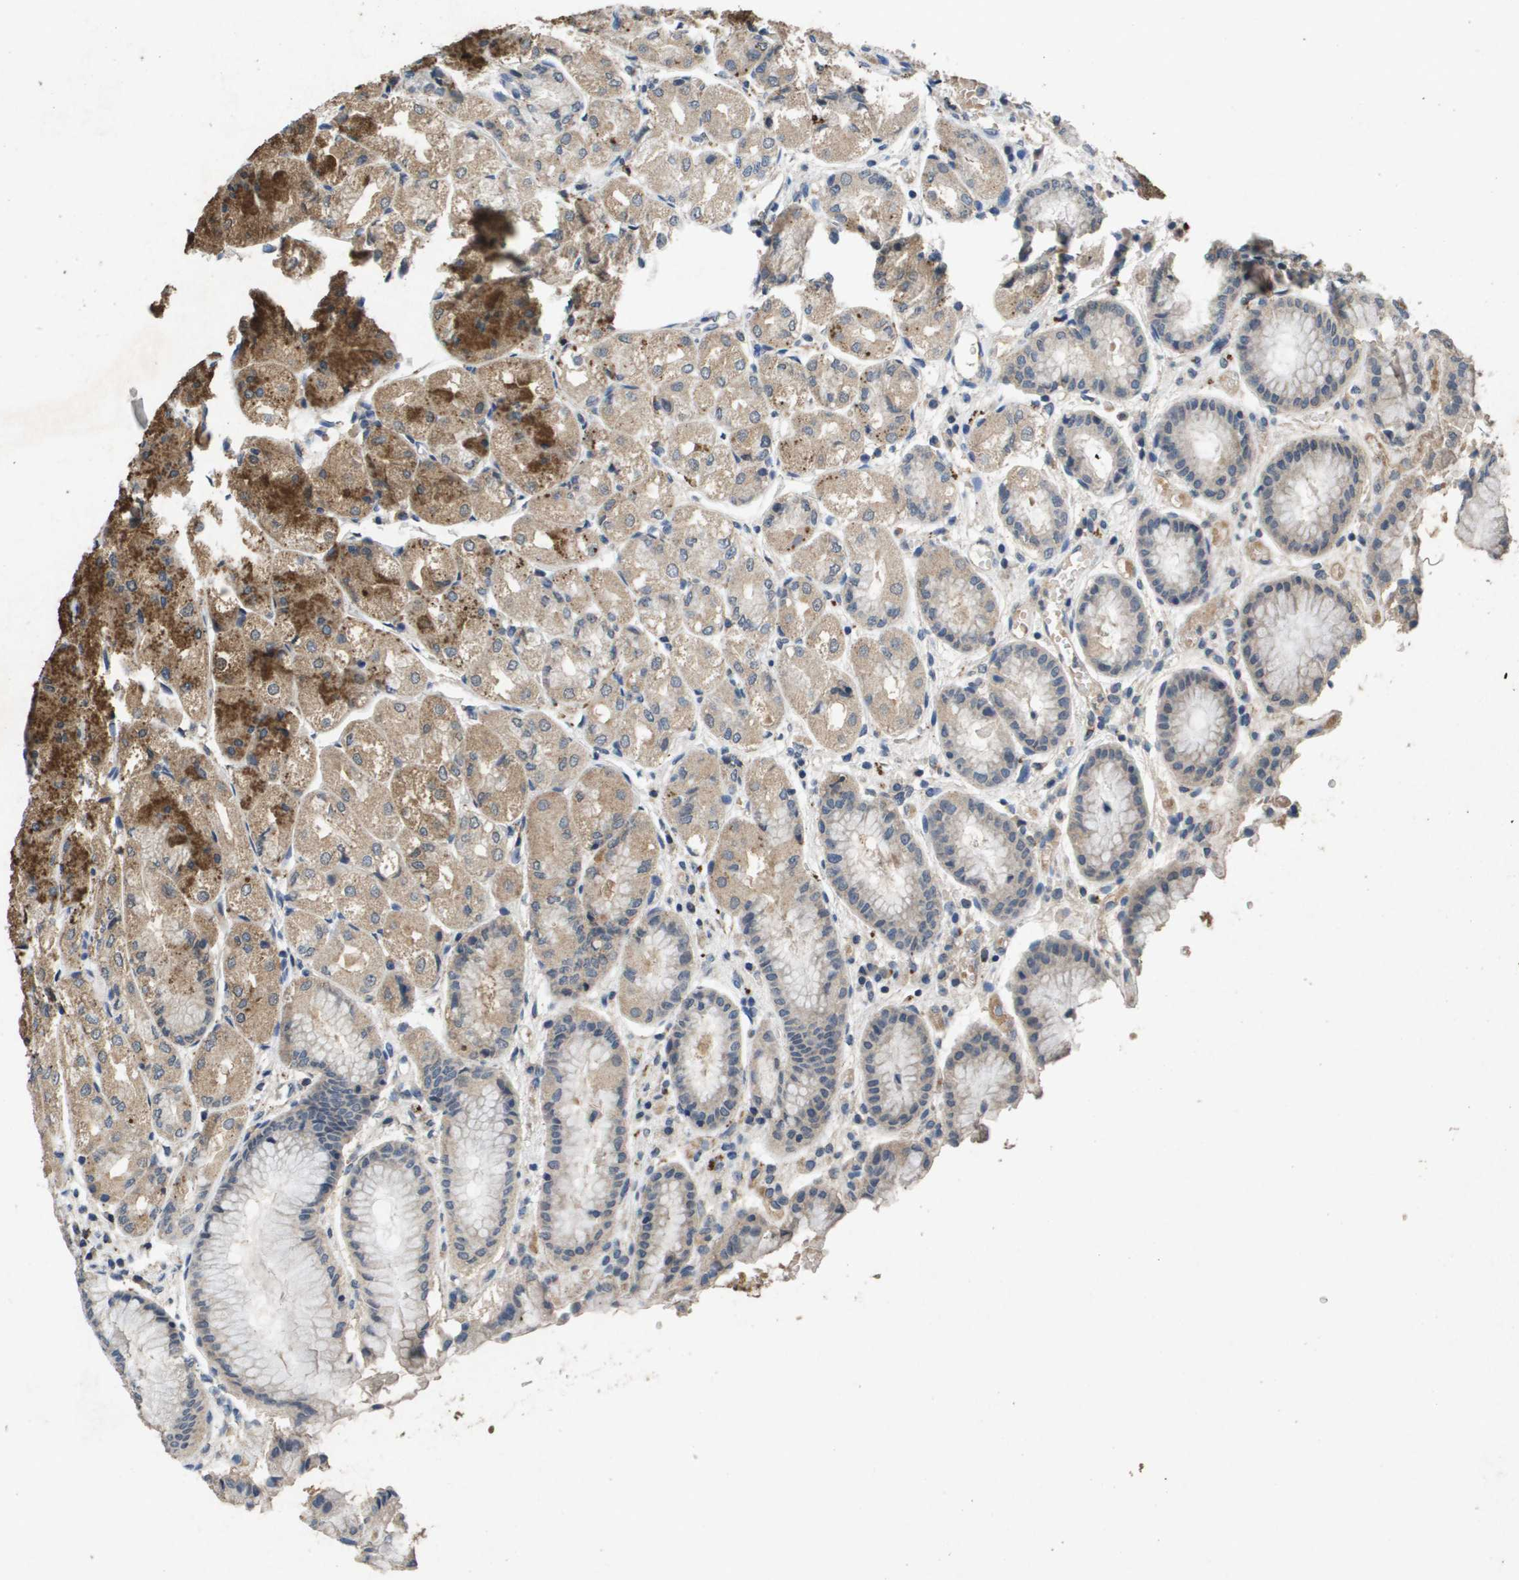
{"staining": {"intensity": "strong", "quantity": "25%-75%", "location": "cytoplasmic/membranous"}, "tissue": "stomach", "cell_type": "Glandular cells", "image_type": "normal", "snomed": [{"axis": "morphology", "description": "Normal tissue, NOS"}, {"axis": "topography", "description": "Stomach, upper"}], "caption": "Strong cytoplasmic/membranous staining is seen in approximately 25%-75% of glandular cells in benign stomach. The staining was performed using DAB (3,3'-diaminobenzidine), with brown indicating positive protein expression. Nuclei are stained blue with hematoxylin.", "gene": "PROC", "patient": {"sex": "male", "age": 72}}